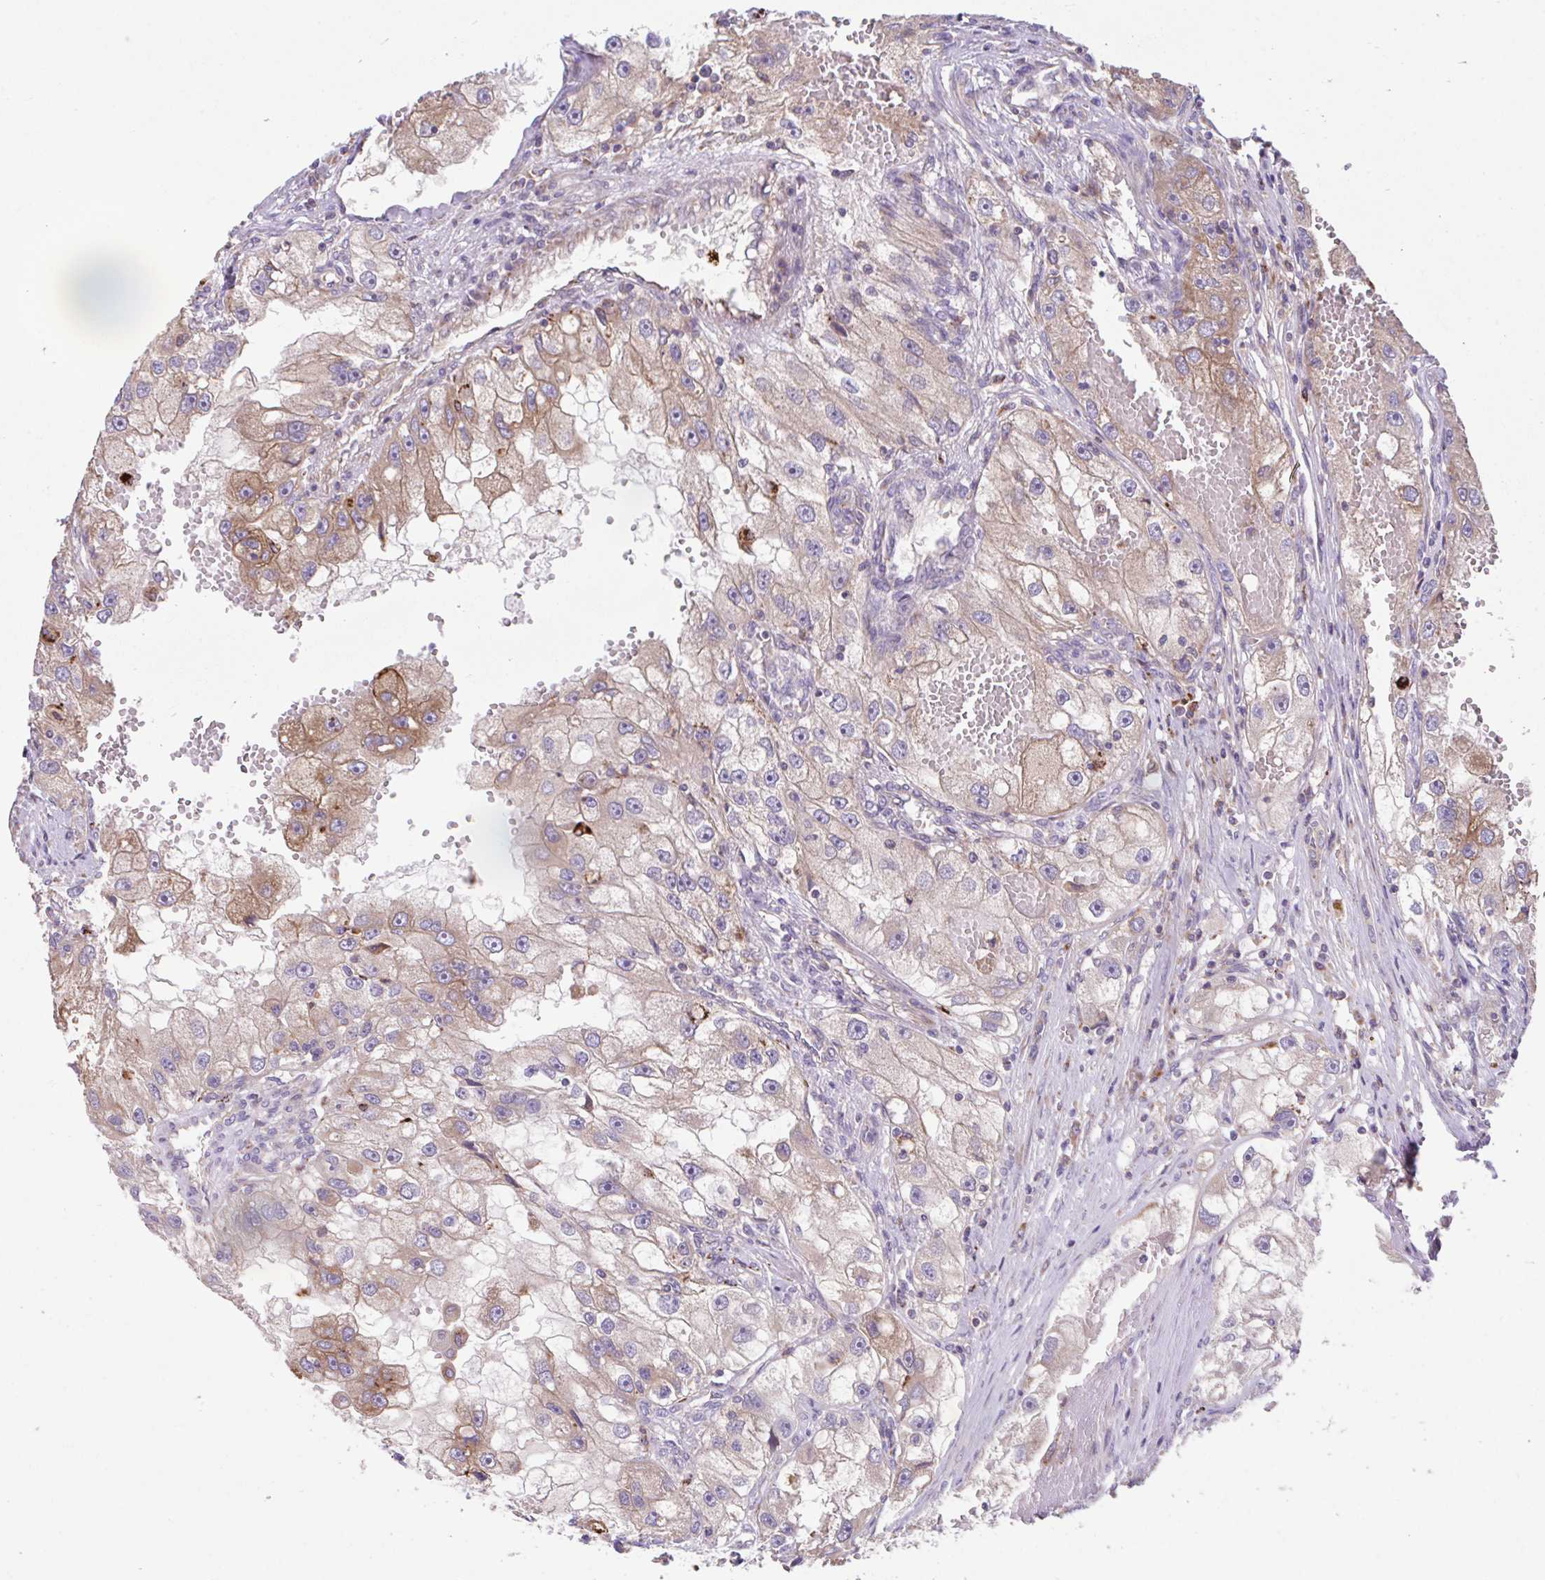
{"staining": {"intensity": "moderate", "quantity": "25%-75%", "location": "cytoplasmic/membranous"}, "tissue": "renal cancer", "cell_type": "Tumor cells", "image_type": "cancer", "snomed": [{"axis": "morphology", "description": "Adenocarcinoma, NOS"}, {"axis": "topography", "description": "Kidney"}], "caption": "Renal adenocarcinoma stained for a protein shows moderate cytoplasmic/membranous positivity in tumor cells.", "gene": "RALBP1", "patient": {"sex": "male", "age": 63}}